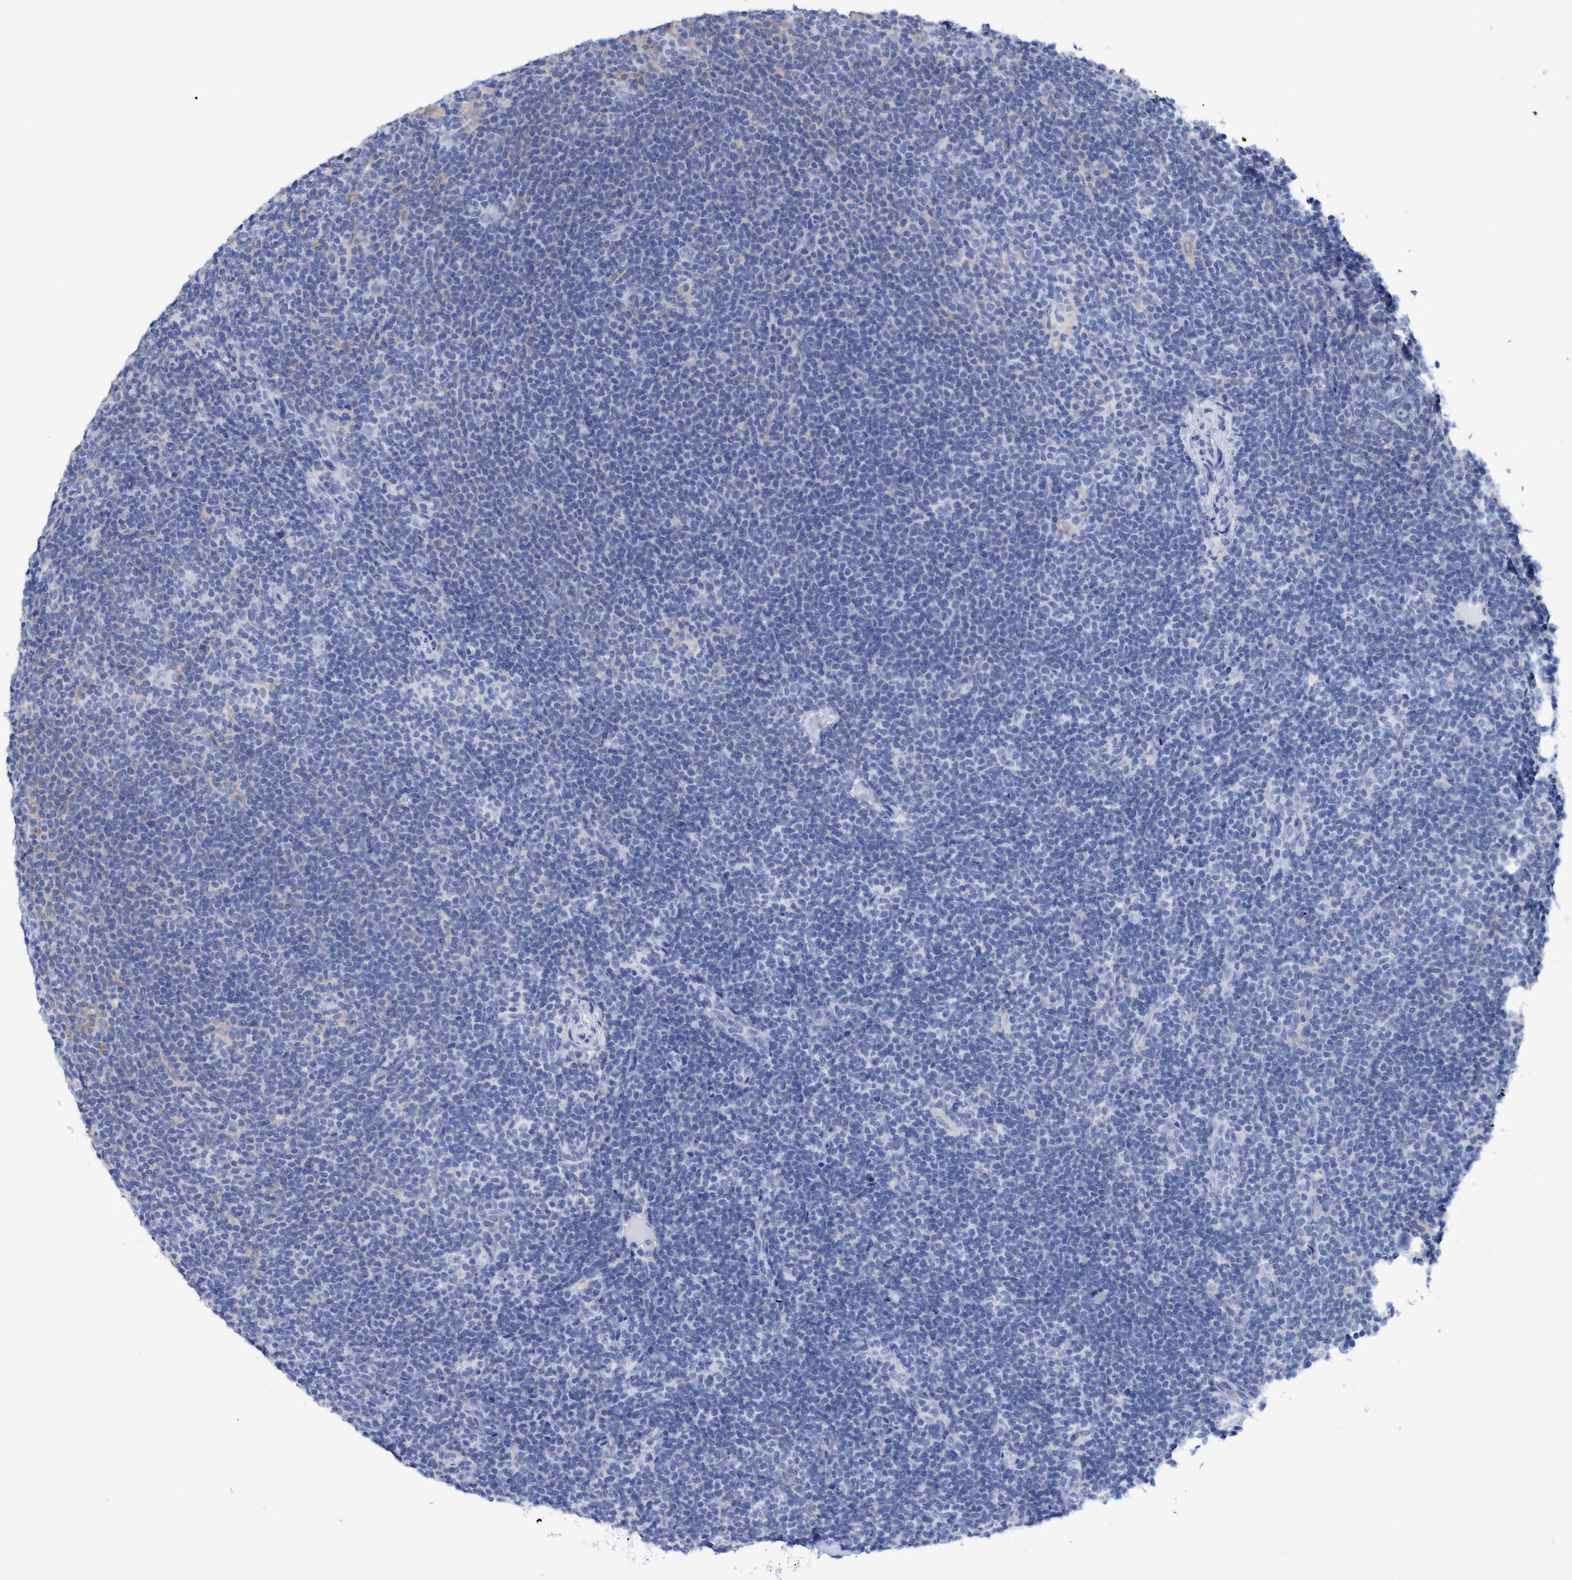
{"staining": {"intensity": "negative", "quantity": "none", "location": "none"}, "tissue": "lymphoma", "cell_type": "Tumor cells", "image_type": "cancer", "snomed": [{"axis": "morphology", "description": "Hodgkin's disease, NOS"}, {"axis": "topography", "description": "Lymph node"}], "caption": "The image shows no staining of tumor cells in lymphoma.", "gene": "KRT14", "patient": {"sex": "female", "age": 57}}